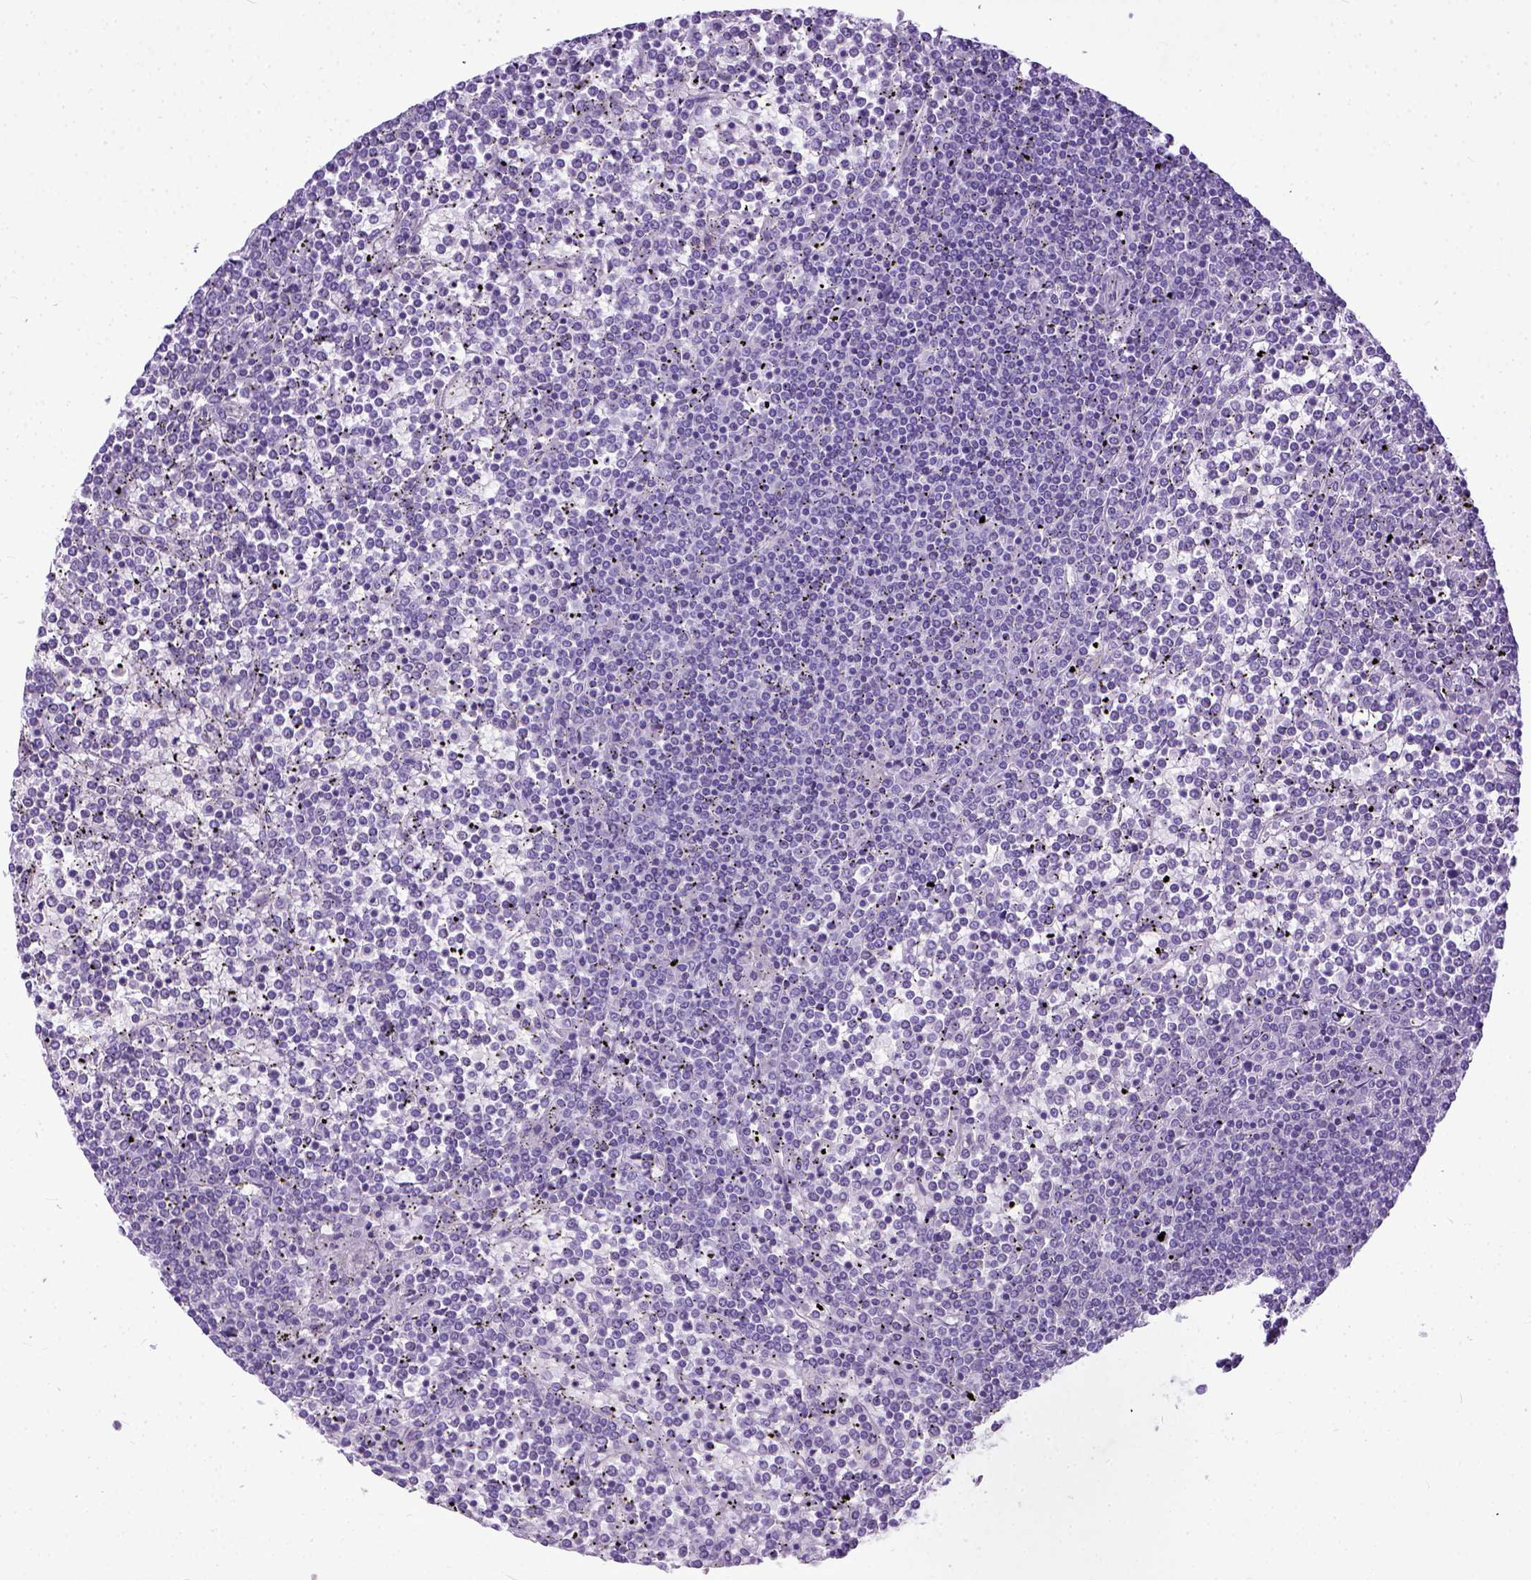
{"staining": {"intensity": "negative", "quantity": "none", "location": "none"}, "tissue": "lymphoma", "cell_type": "Tumor cells", "image_type": "cancer", "snomed": [{"axis": "morphology", "description": "Malignant lymphoma, non-Hodgkin's type, Low grade"}, {"axis": "topography", "description": "Spleen"}], "caption": "The image exhibits no significant expression in tumor cells of malignant lymphoma, non-Hodgkin's type (low-grade). The staining is performed using DAB brown chromogen with nuclei counter-stained in using hematoxylin.", "gene": "ADGRF1", "patient": {"sex": "female", "age": 19}}